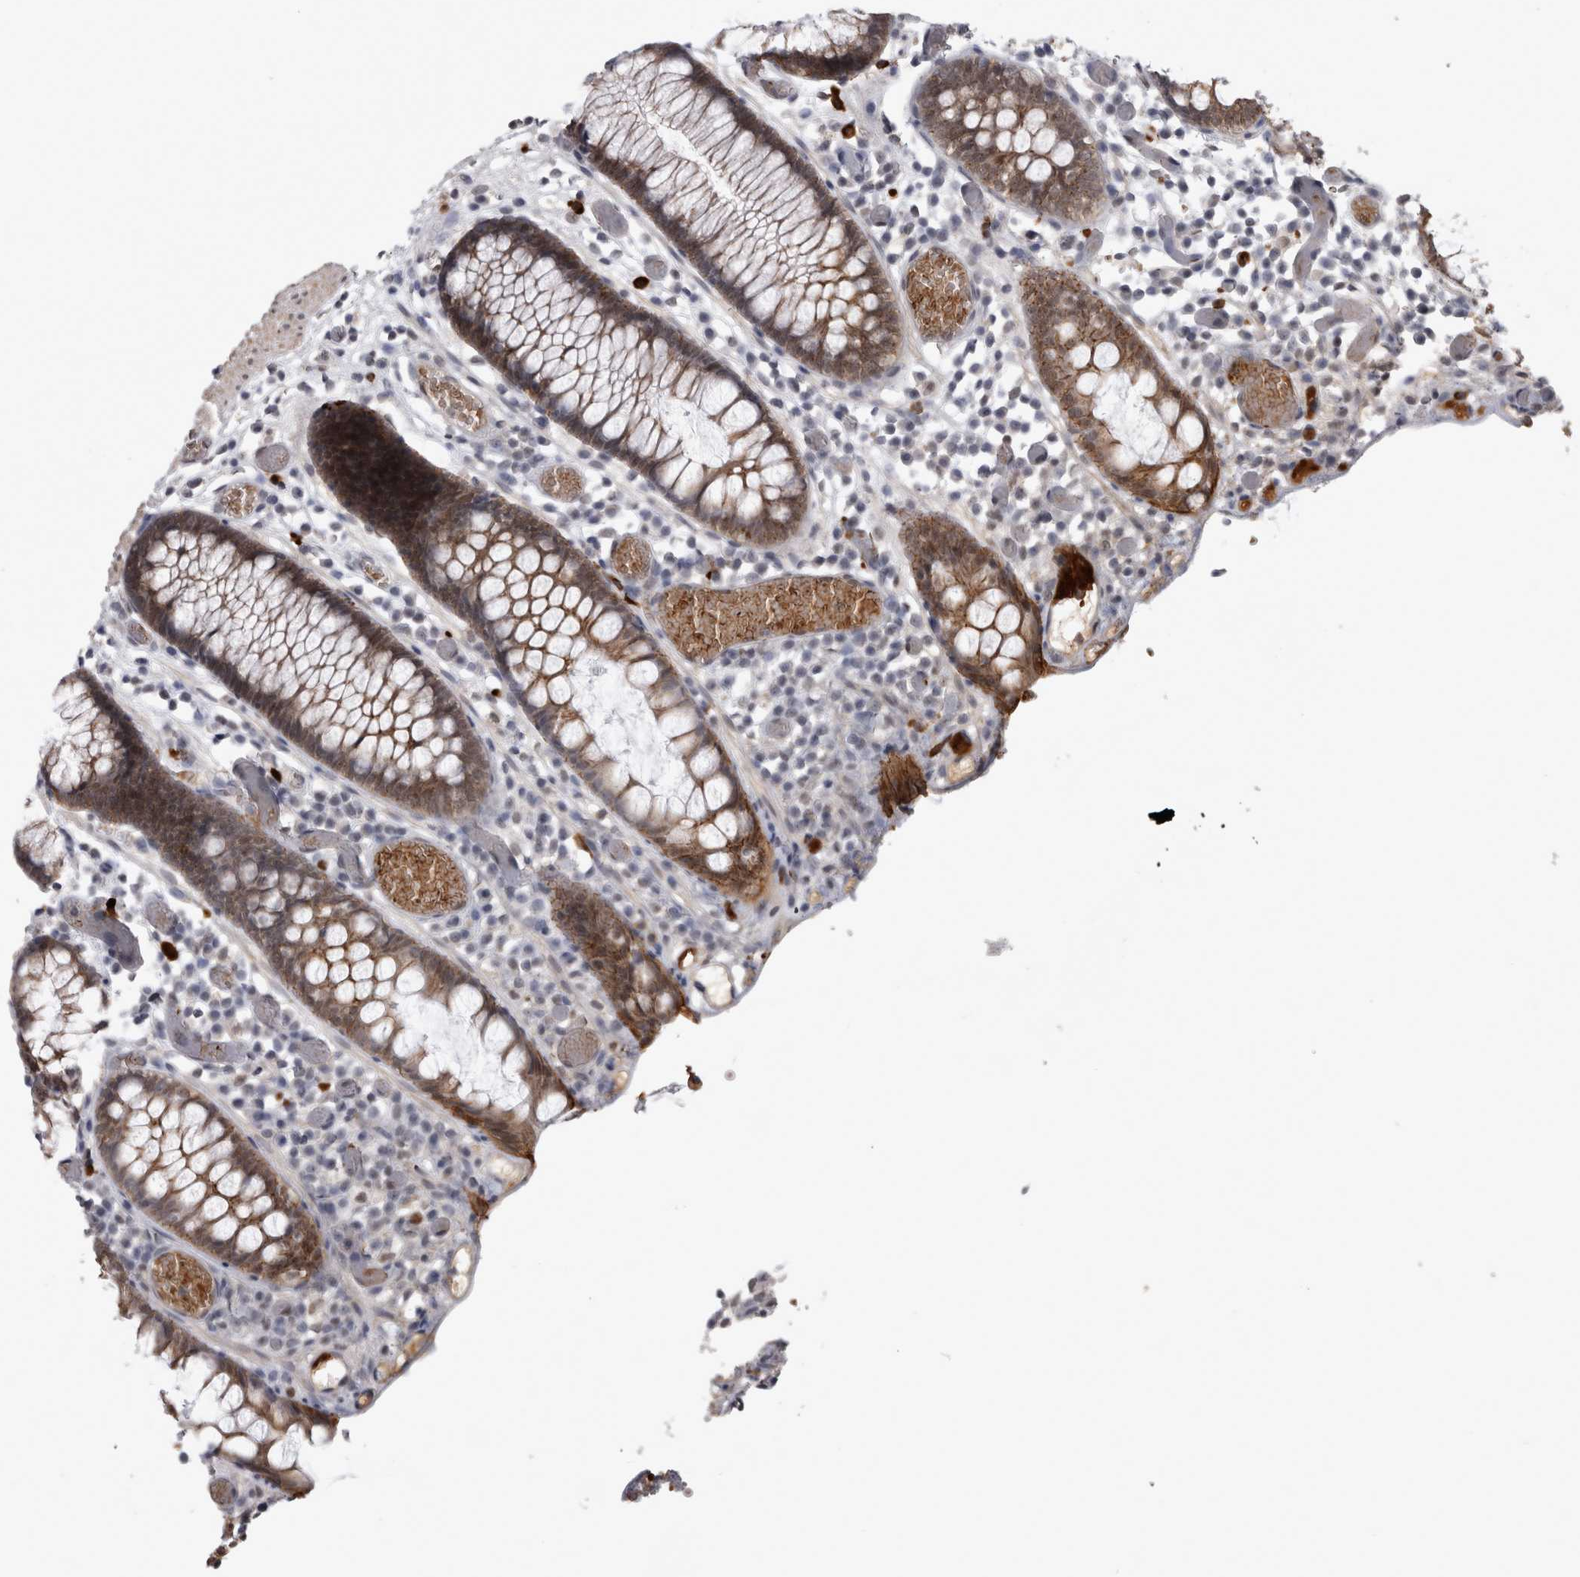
{"staining": {"intensity": "weak", "quantity": ">75%", "location": "cytoplasmic/membranous"}, "tissue": "colon", "cell_type": "Endothelial cells", "image_type": "normal", "snomed": [{"axis": "morphology", "description": "Normal tissue, NOS"}, {"axis": "topography", "description": "Colon"}], "caption": "Unremarkable colon was stained to show a protein in brown. There is low levels of weak cytoplasmic/membranous staining in about >75% of endothelial cells.", "gene": "PEBP4", "patient": {"sex": "male", "age": 14}}